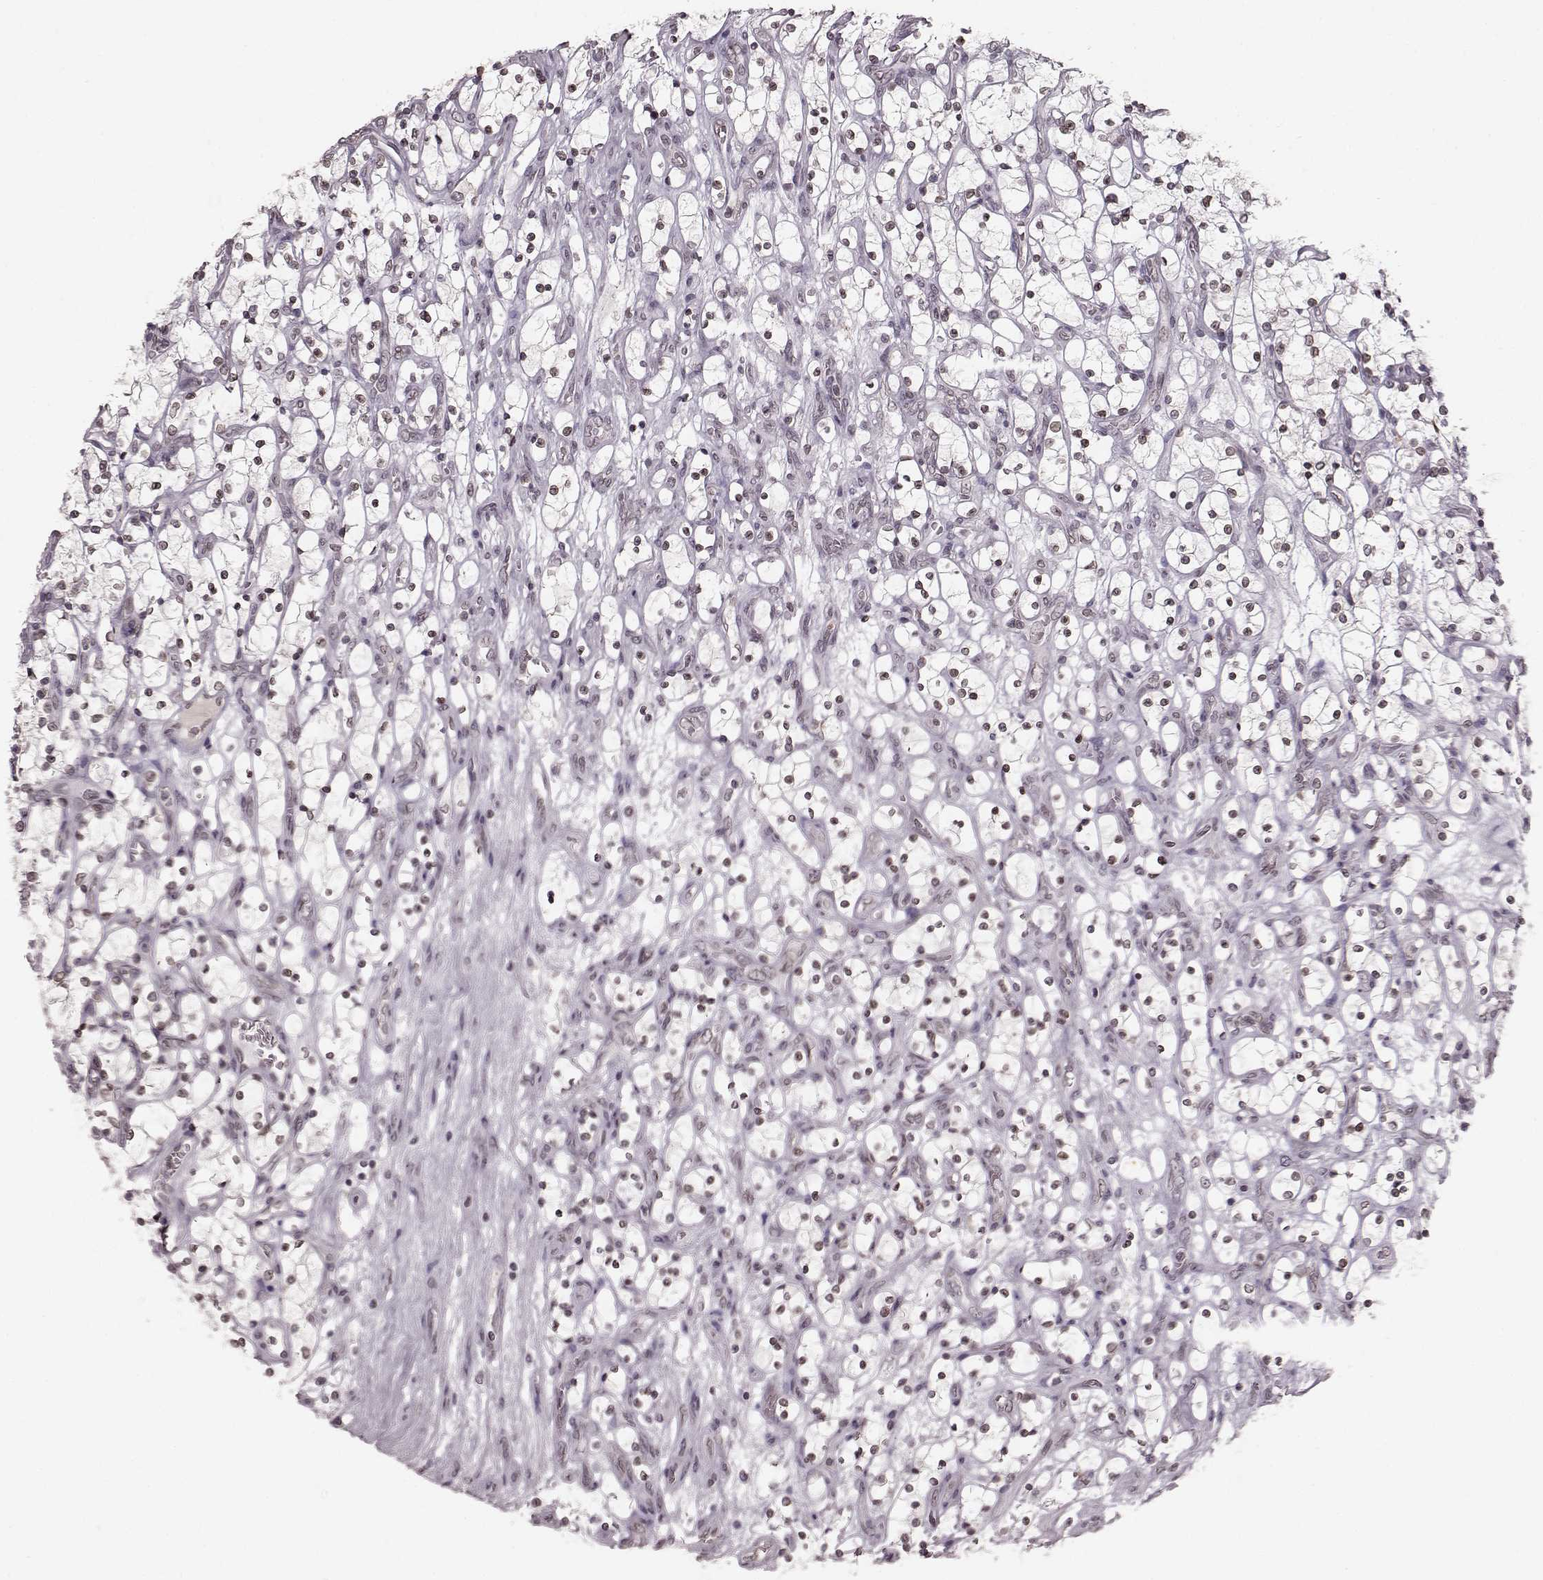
{"staining": {"intensity": "weak", "quantity": "25%-75%", "location": "cytoplasmic/membranous,nuclear"}, "tissue": "renal cancer", "cell_type": "Tumor cells", "image_type": "cancer", "snomed": [{"axis": "morphology", "description": "Adenocarcinoma, NOS"}, {"axis": "topography", "description": "Kidney"}], "caption": "Renal cancer (adenocarcinoma) stained with a protein marker exhibits weak staining in tumor cells.", "gene": "DCAF12", "patient": {"sex": "female", "age": 69}}